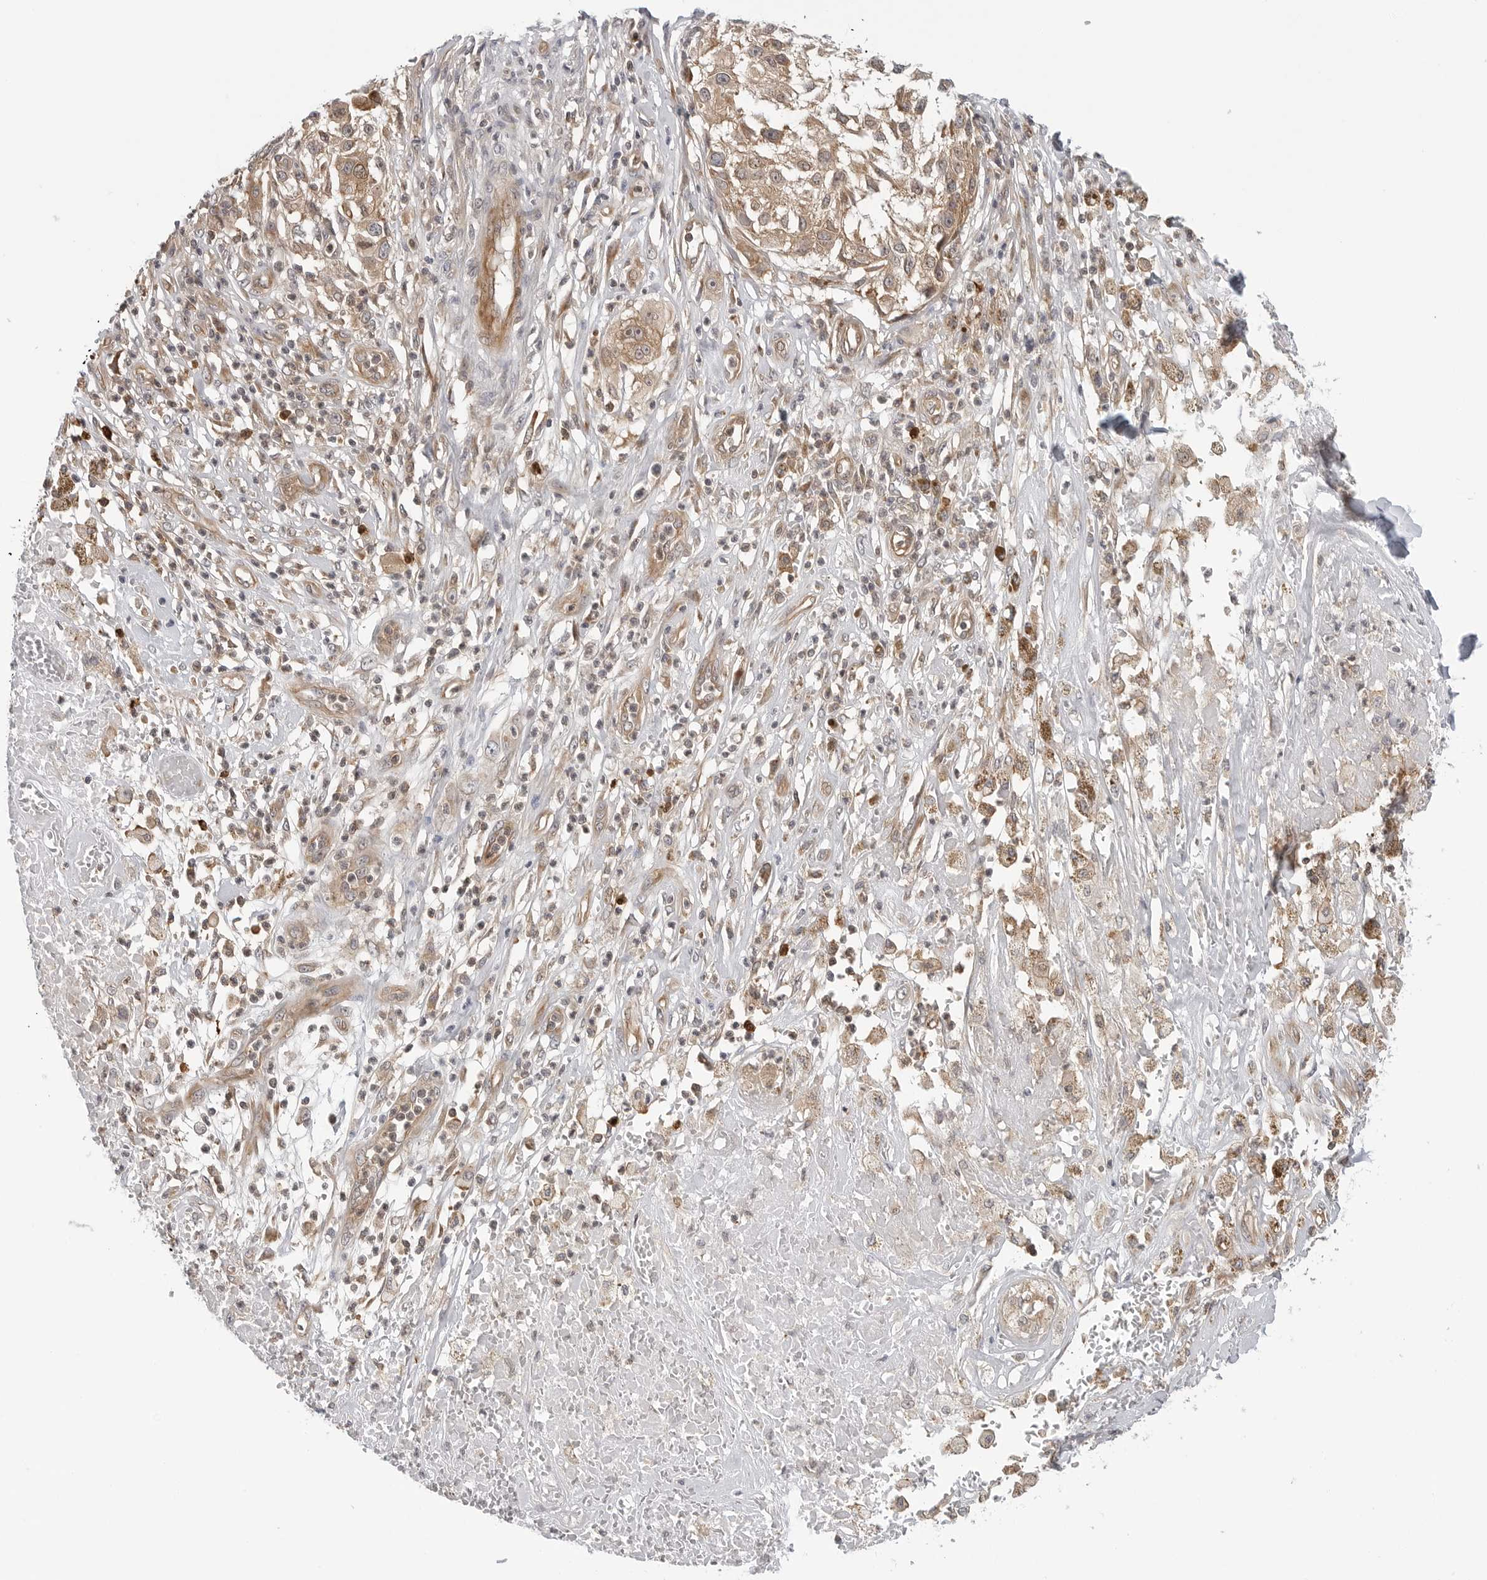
{"staining": {"intensity": "weak", "quantity": ">75%", "location": "cytoplasmic/membranous"}, "tissue": "melanoma", "cell_type": "Tumor cells", "image_type": "cancer", "snomed": [{"axis": "morphology", "description": "Necrosis, NOS"}, {"axis": "morphology", "description": "Malignant melanoma, NOS"}, {"axis": "topography", "description": "Skin"}], "caption": "Immunohistochemistry (IHC) of human melanoma displays low levels of weak cytoplasmic/membranous expression in approximately >75% of tumor cells.", "gene": "STXBP3", "patient": {"sex": "female", "age": 87}}